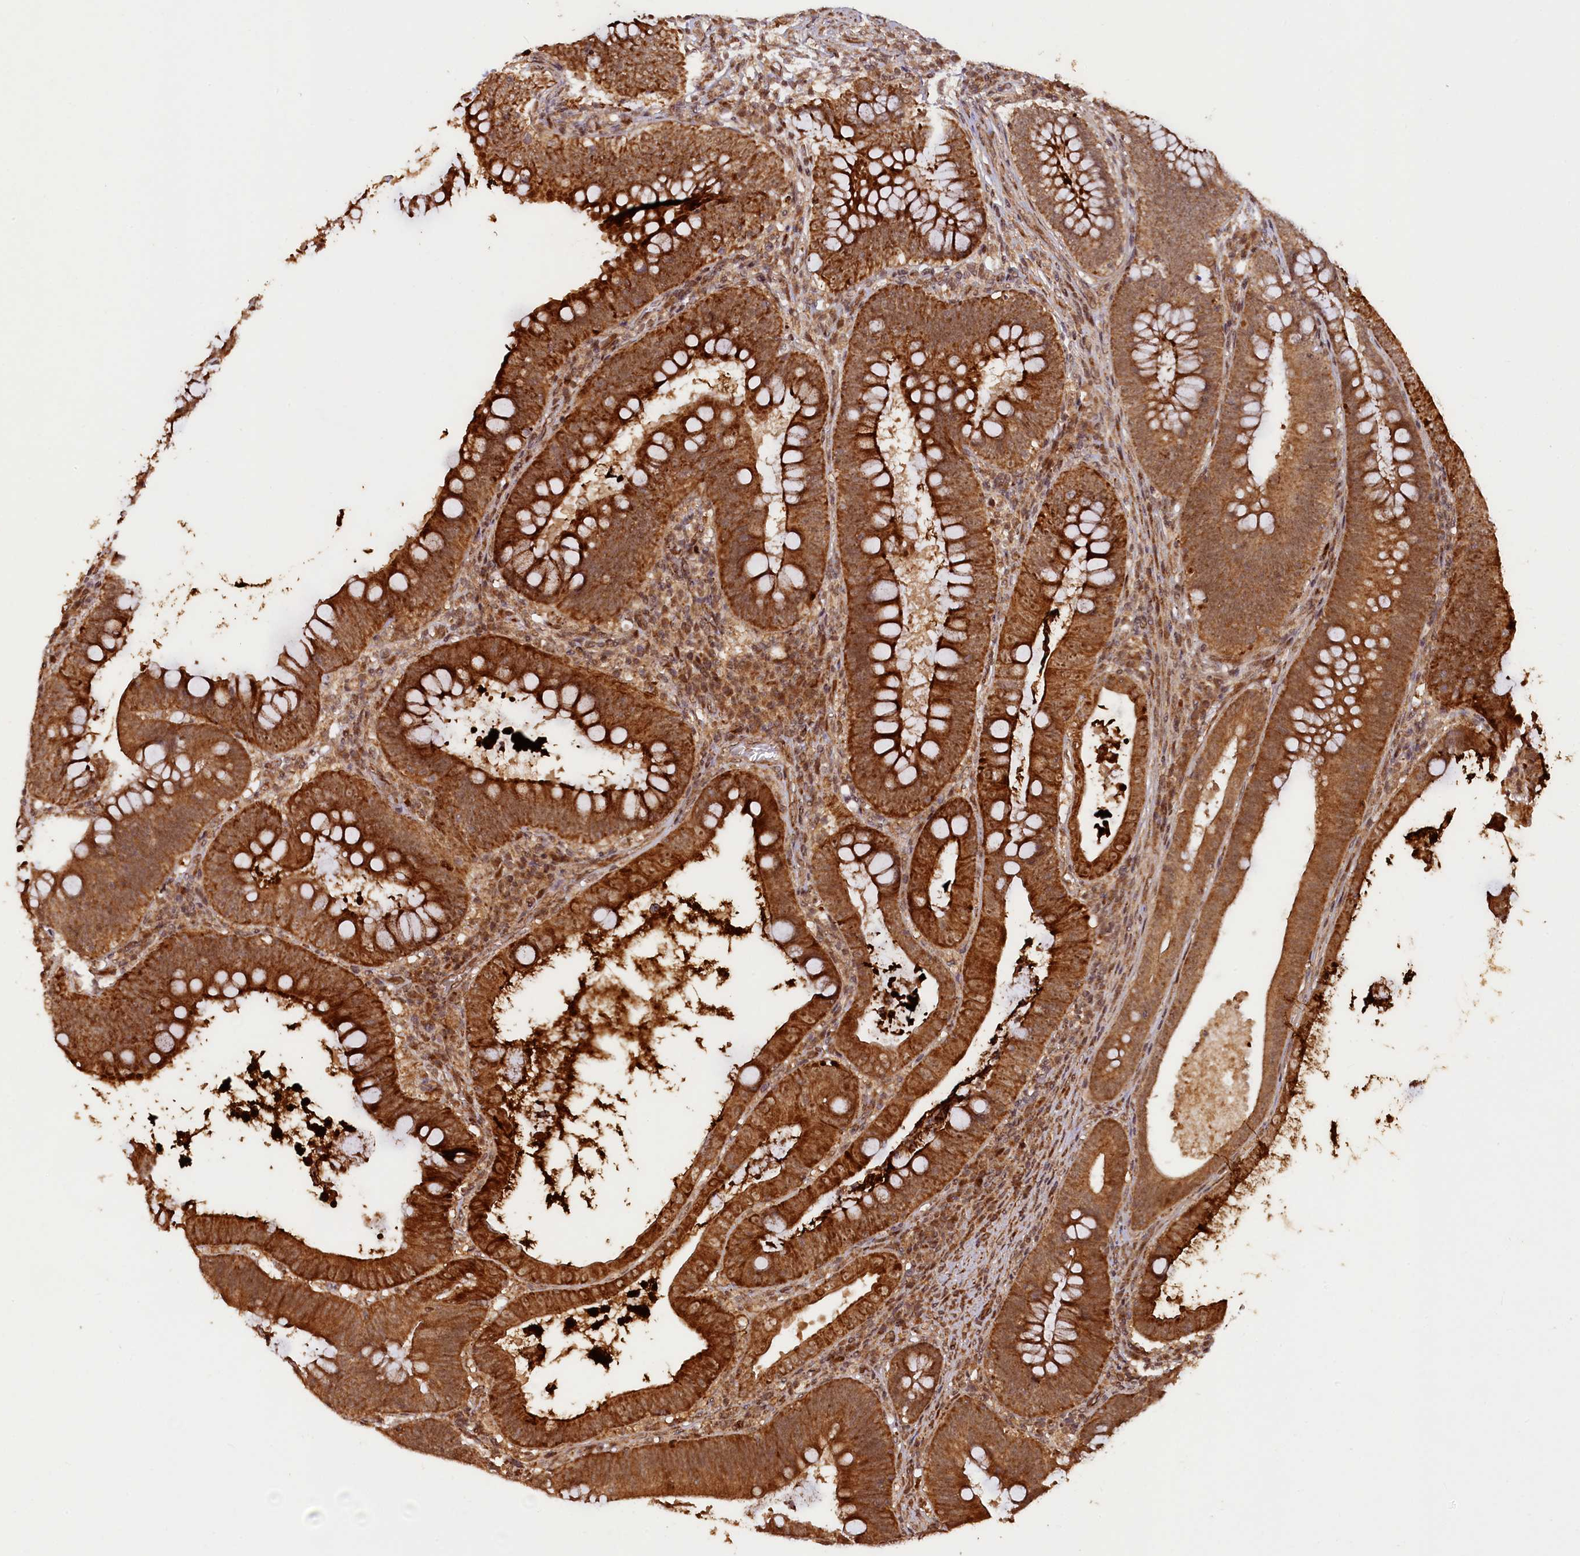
{"staining": {"intensity": "strong", "quantity": ">75%", "location": "cytoplasmic/membranous"}, "tissue": "colorectal cancer", "cell_type": "Tumor cells", "image_type": "cancer", "snomed": [{"axis": "morphology", "description": "Normal tissue, NOS"}, {"axis": "topography", "description": "Colon"}], "caption": "Immunohistochemical staining of human colorectal cancer displays high levels of strong cytoplasmic/membranous expression in approximately >75% of tumor cells.", "gene": "SHPRH", "patient": {"sex": "female", "age": 82}}